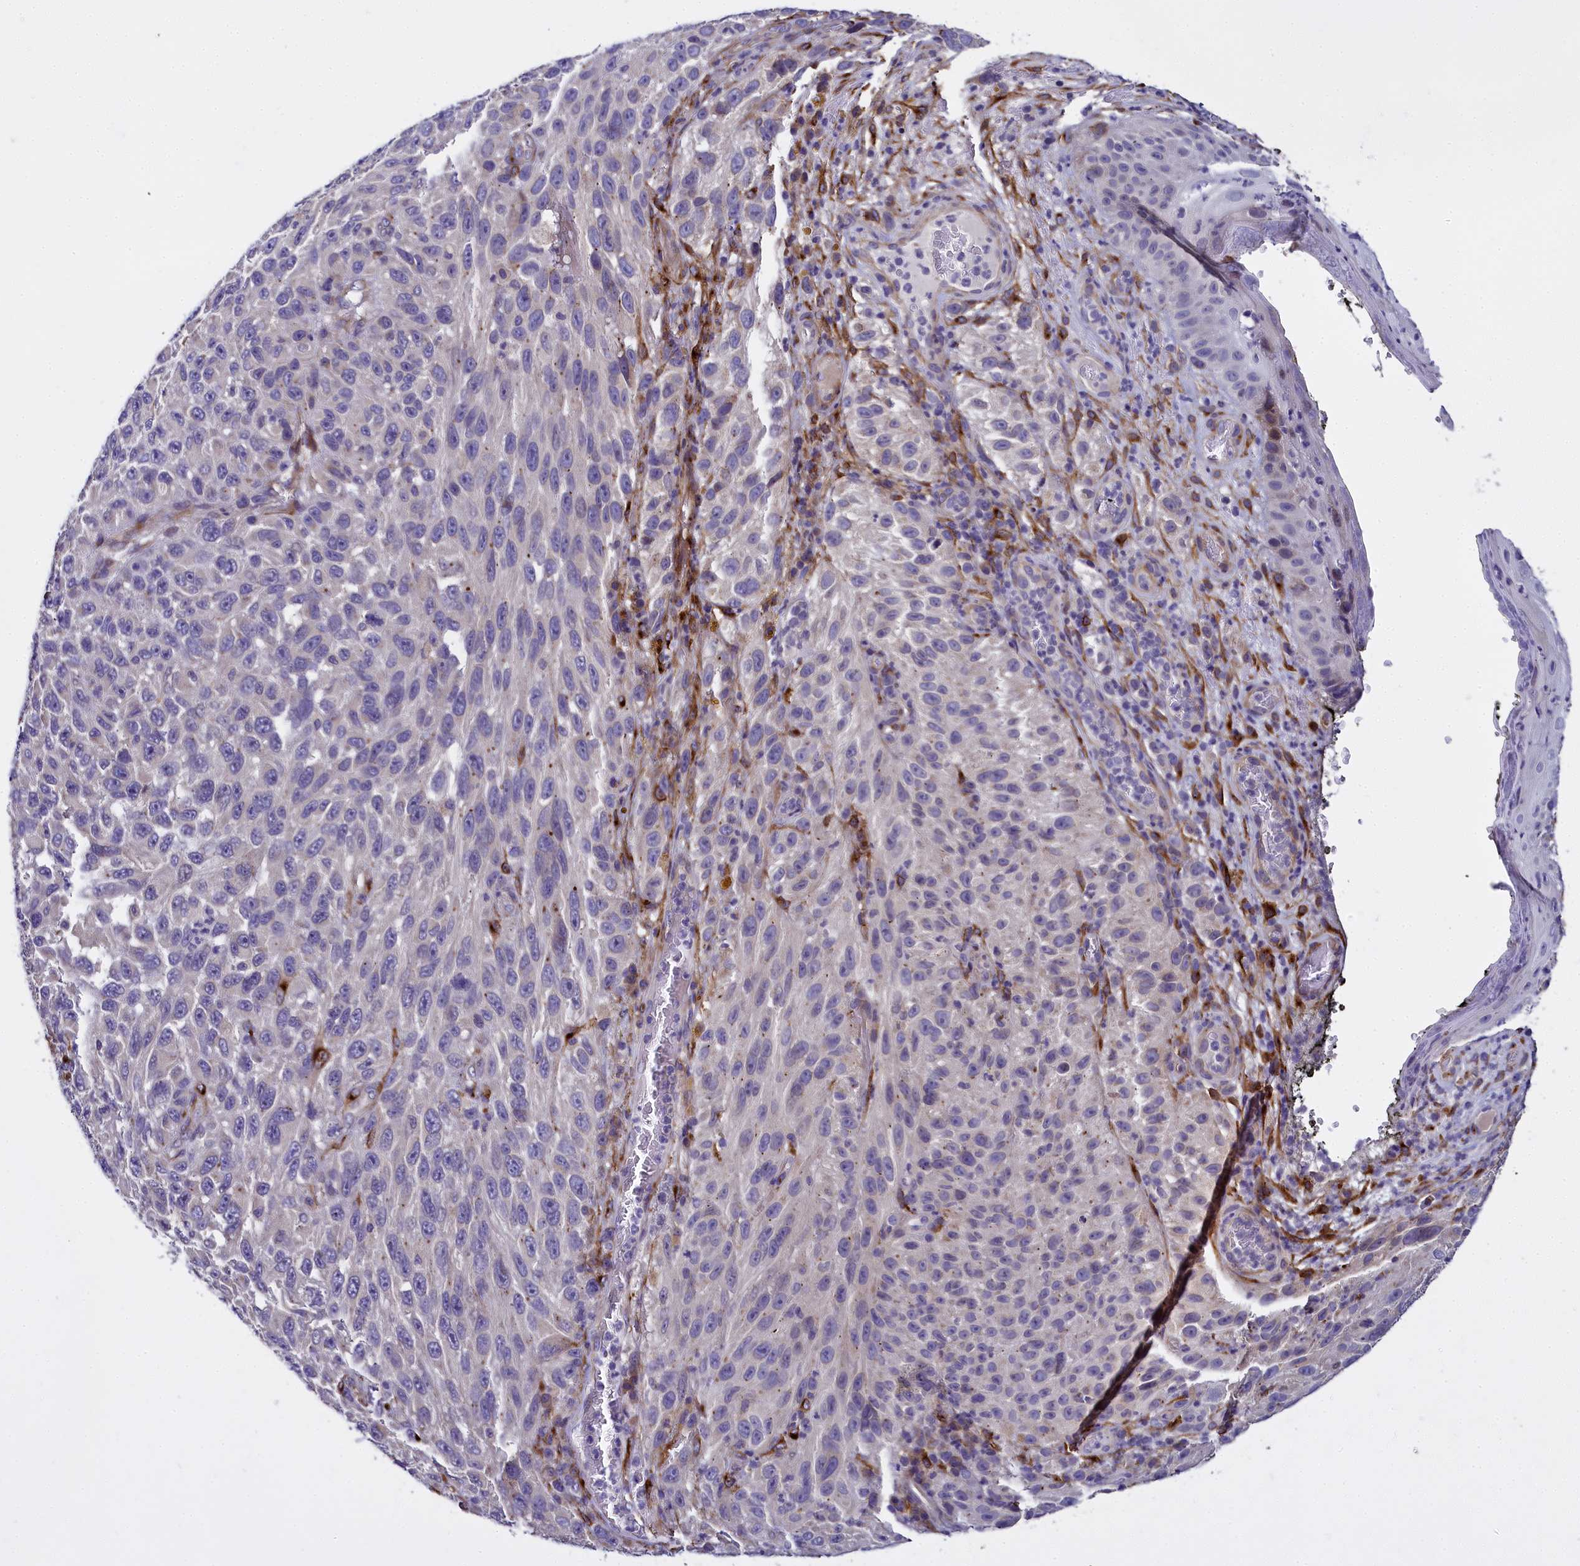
{"staining": {"intensity": "negative", "quantity": "none", "location": "none"}, "tissue": "melanoma", "cell_type": "Tumor cells", "image_type": "cancer", "snomed": [{"axis": "morphology", "description": "Malignant melanoma, NOS"}, {"axis": "topography", "description": "Skin"}], "caption": "High power microscopy micrograph of an immunohistochemistry image of melanoma, revealing no significant staining in tumor cells. (Brightfield microscopy of DAB immunohistochemistry (IHC) at high magnification).", "gene": "MRC2", "patient": {"sex": "female", "age": 96}}